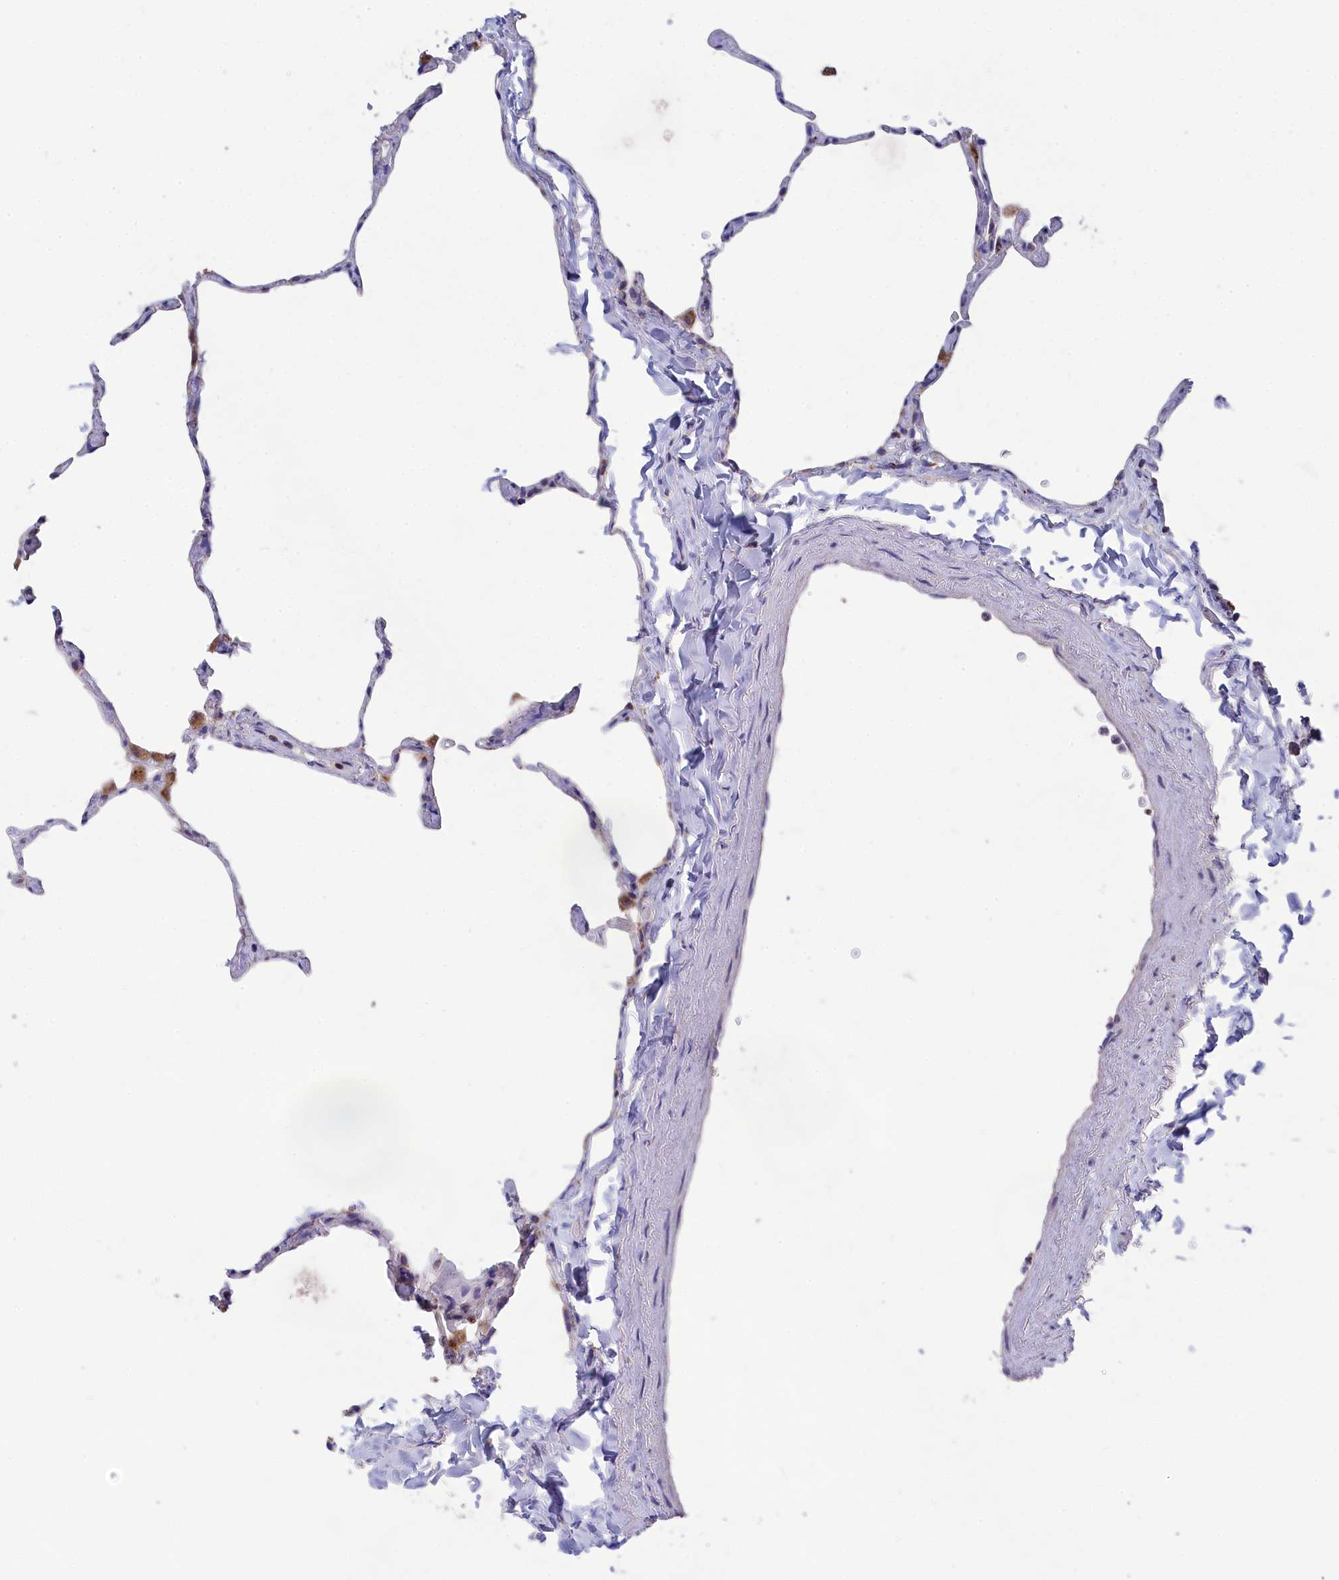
{"staining": {"intensity": "negative", "quantity": "none", "location": "none"}, "tissue": "lung", "cell_type": "Alveolar cells", "image_type": "normal", "snomed": [{"axis": "morphology", "description": "Normal tissue, NOS"}, {"axis": "topography", "description": "Lung"}], "caption": "A high-resolution micrograph shows immunohistochemistry (IHC) staining of unremarkable lung, which displays no significant staining in alveolar cells.", "gene": "PRDM12", "patient": {"sex": "male", "age": 65}}